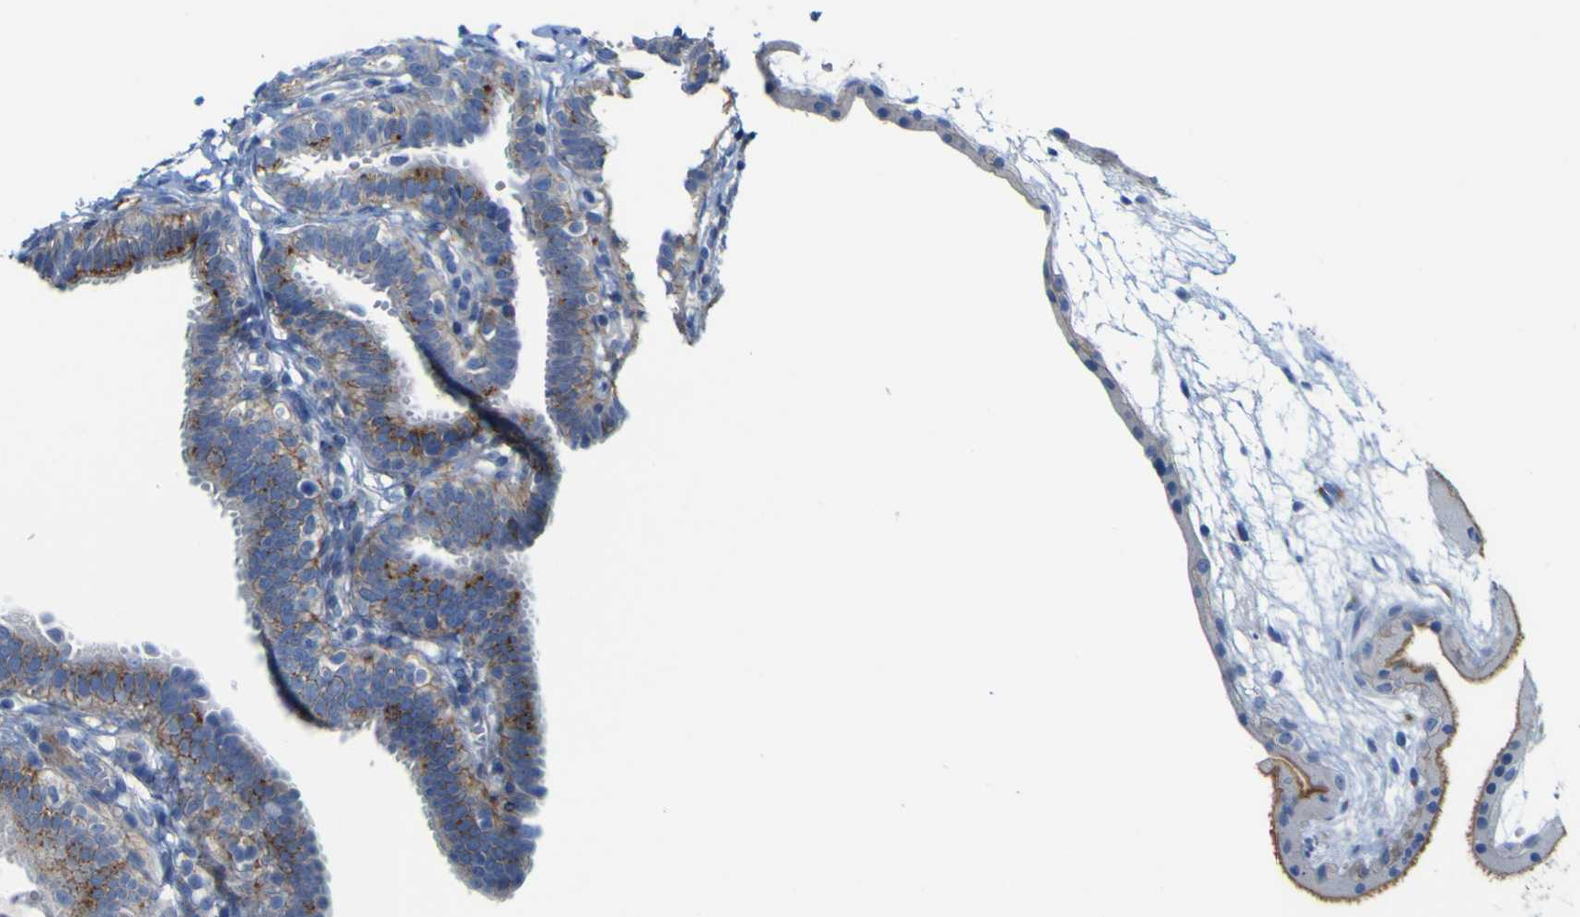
{"staining": {"intensity": "moderate", "quantity": "25%-75%", "location": "cytoplasmic/membranous"}, "tissue": "fallopian tube", "cell_type": "Glandular cells", "image_type": "normal", "snomed": [{"axis": "morphology", "description": "Normal tissue, NOS"}, {"axis": "topography", "description": "Fallopian tube"}, {"axis": "topography", "description": "Placenta"}], "caption": "Immunohistochemical staining of normal human fallopian tube demonstrates moderate cytoplasmic/membranous protein positivity in approximately 25%-75% of glandular cells. (Brightfield microscopy of DAB IHC at high magnification).", "gene": "PTPRF", "patient": {"sex": "female", "age": 34}}